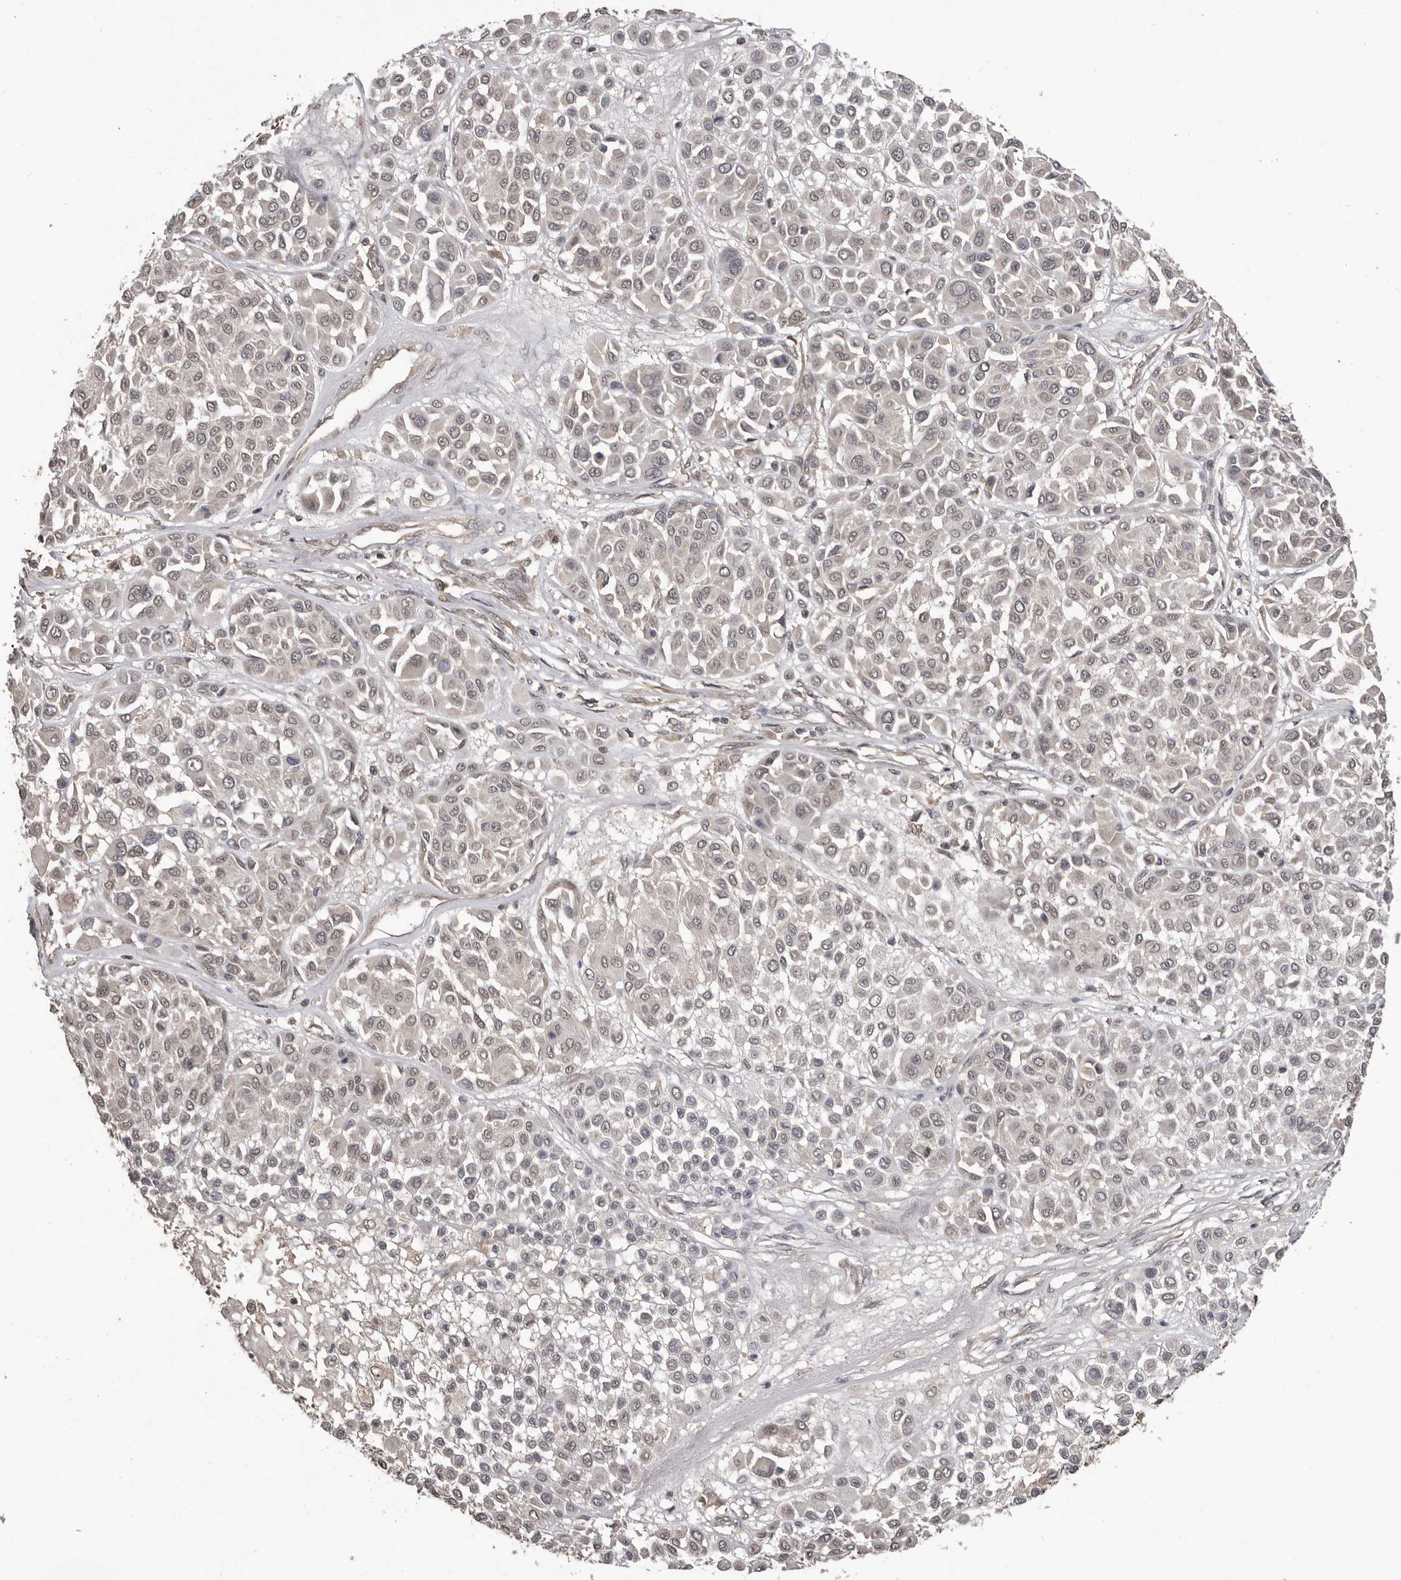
{"staining": {"intensity": "weak", "quantity": "25%-75%", "location": "nuclear"}, "tissue": "melanoma", "cell_type": "Tumor cells", "image_type": "cancer", "snomed": [{"axis": "morphology", "description": "Malignant melanoma, Metastatic site"}, {"axis": "topography", "description": "Soft tissue"}], "caption": "Malignant melanoma (metastatic site) was stained to show a protein in brown. There is low levels of weak nuclear positivity in approximately 25%-75% of tumor cells. The staining is performed using DAB brown chromogen to label protein expression. The nuclei are counter-stained blue using hematoxylin.", "gene": "ZFP14", "patient": {"sex": "male", "age": 41}}